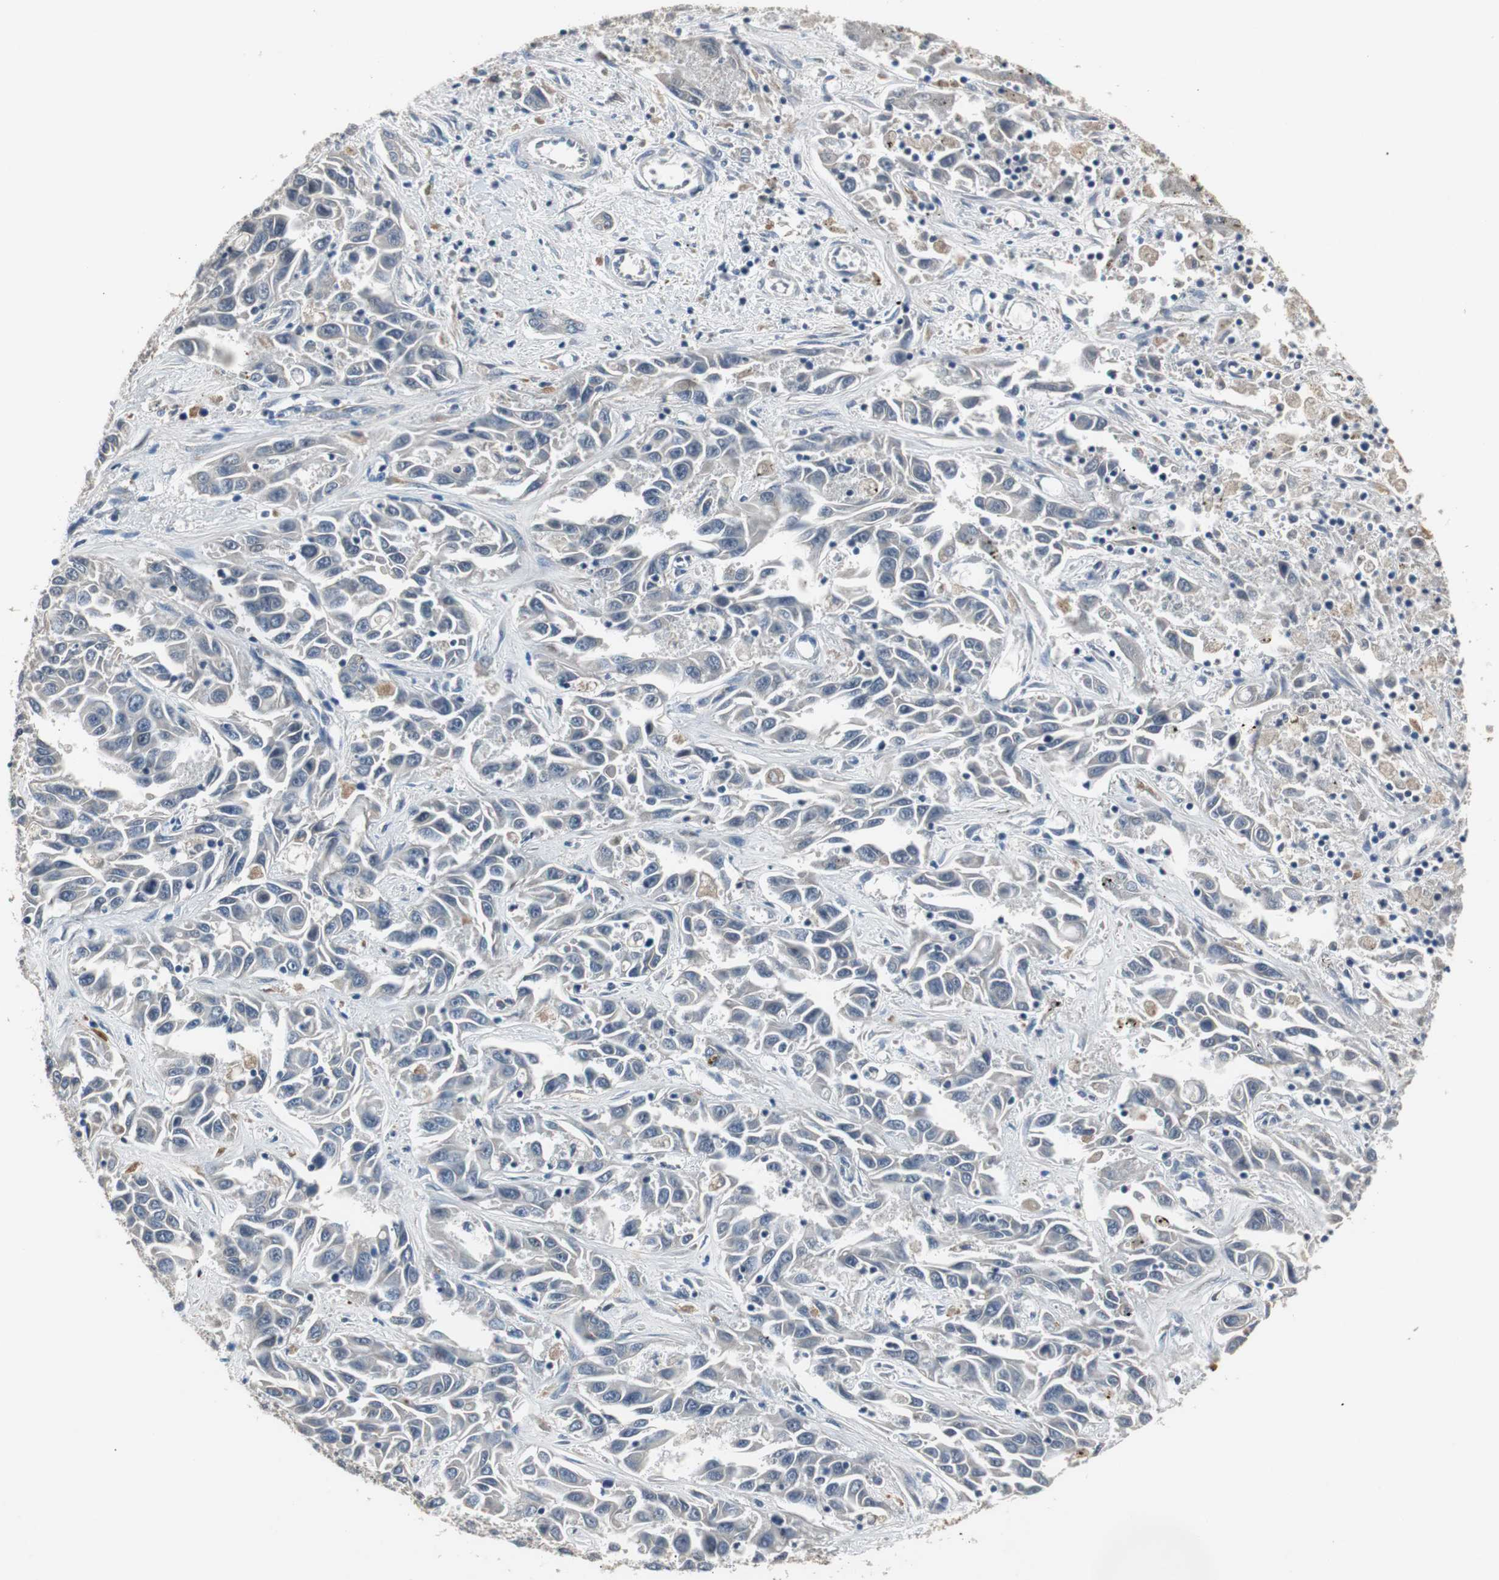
{"staining": {"intensity": "negative", "quantity": "none", "location": "none"}, "tissue": "liver cancer", "cell_type": "Tumor cells", "image_type": "cancer", "snomed": [{"axis": "morphology", "description": "Cholangiocarcinoma"}, {"axis": "topography", "description": "Liver"}], "caption": "Immunohistochemistry (IHC) image of neoplastic tissue: liver cancer (cholangiocarcinoma) stained with DAB reveals no significant protein staining in tumor cells.", "gene": "PCYT1B", "patient": {"sex": "female", "age": 52}}